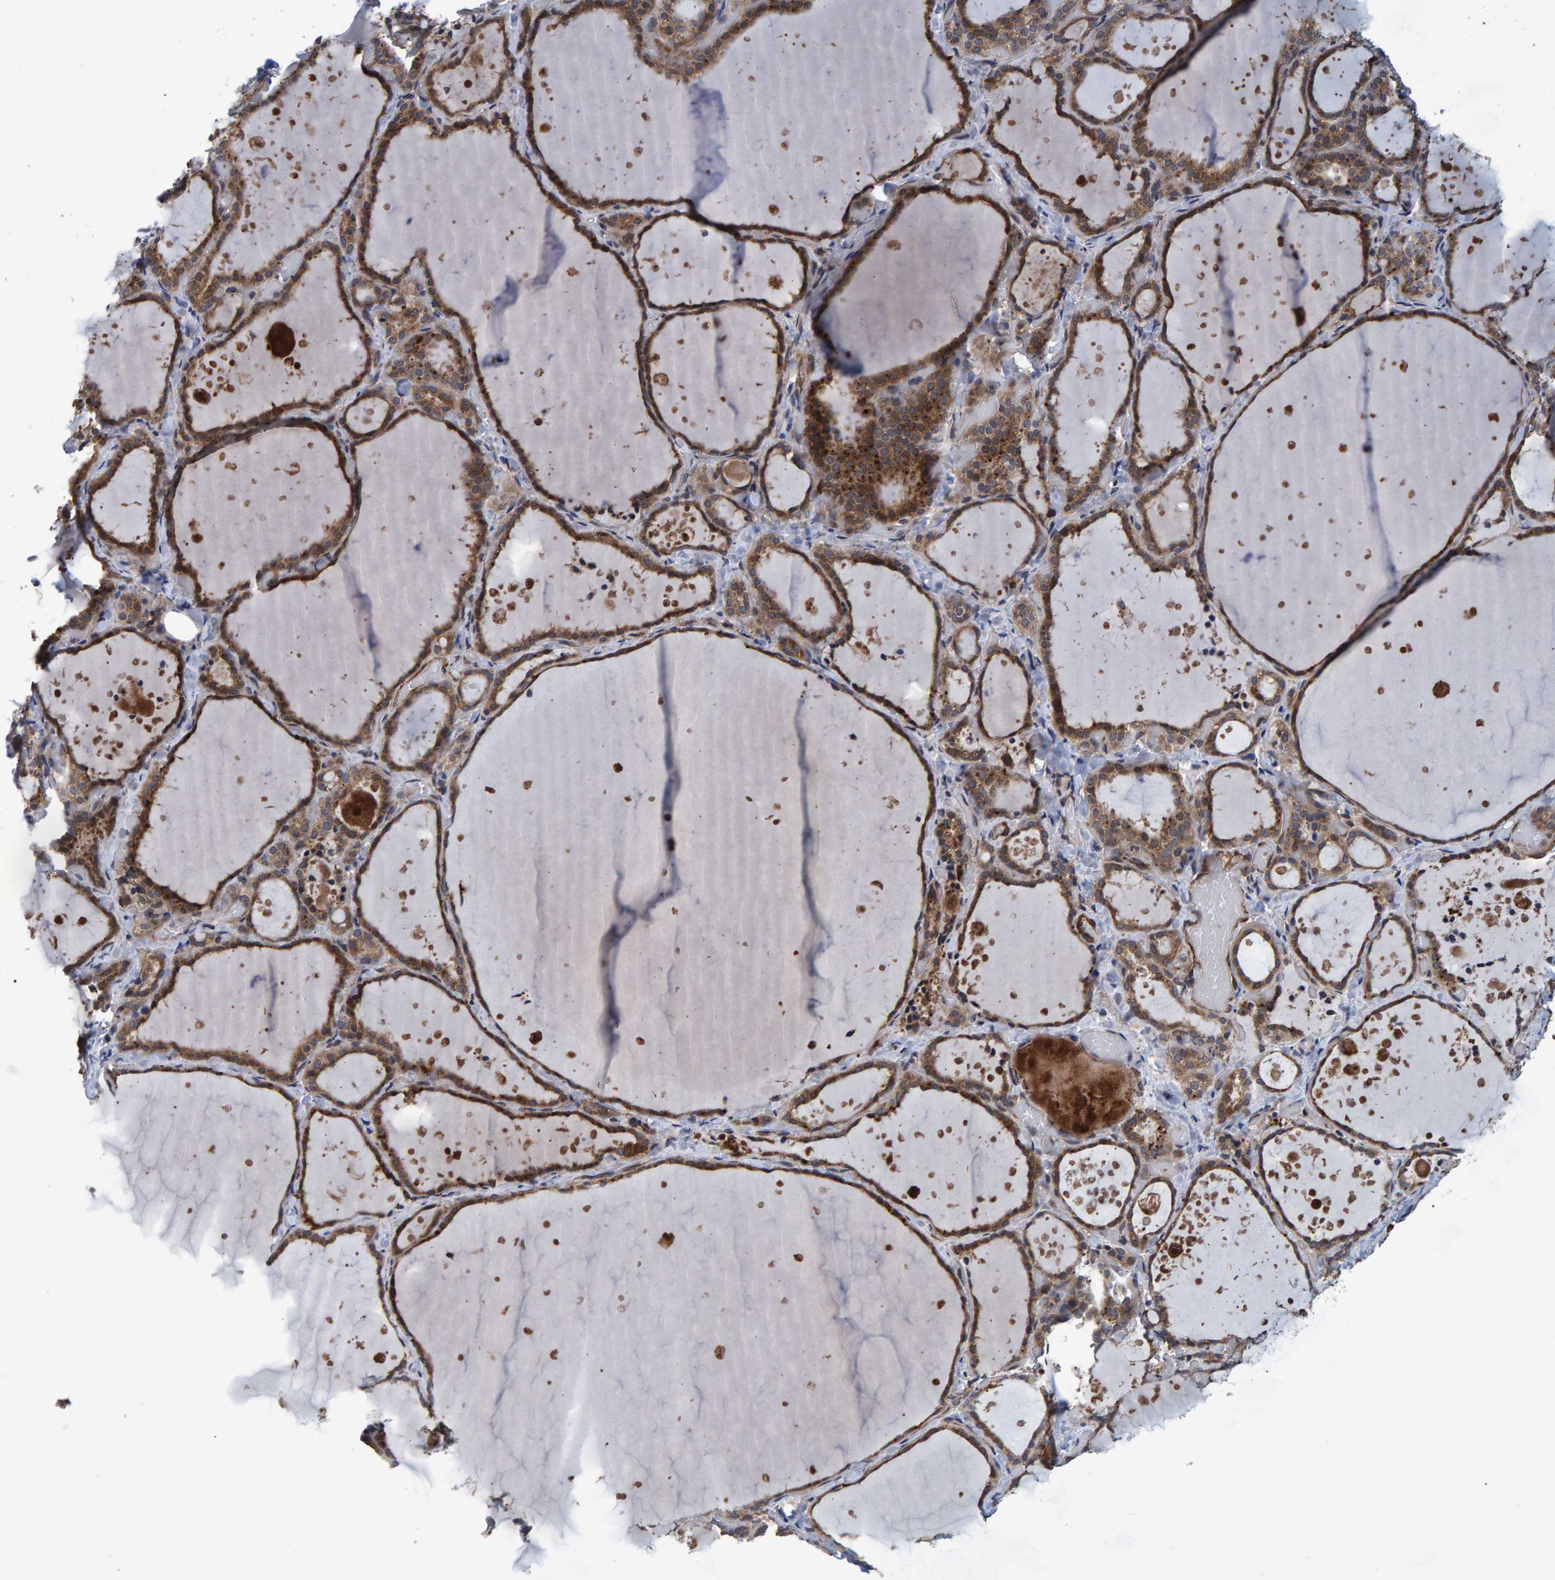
{"staining": {"intensity": "moderate", "quantity": ">75%", "location": "cytoplasmic/membranous"}, "tissue": "thyroid gland", "cell_type": "Glandular cells", "image_type": "normal", "snomed": [{"axis": "morphology", "description": "Normal tissue, NOS"}, {"axis": "topography", "description": "Thyroid gland"}], "caption": "The image reveals staining of unremarkable thyroid gland, revealing moderate cytoplasmic/membranous protein expression (brown color) within glandular cells.", "gene": "ATP6V1H", "patient": {"sex": "female", "age": 44}}